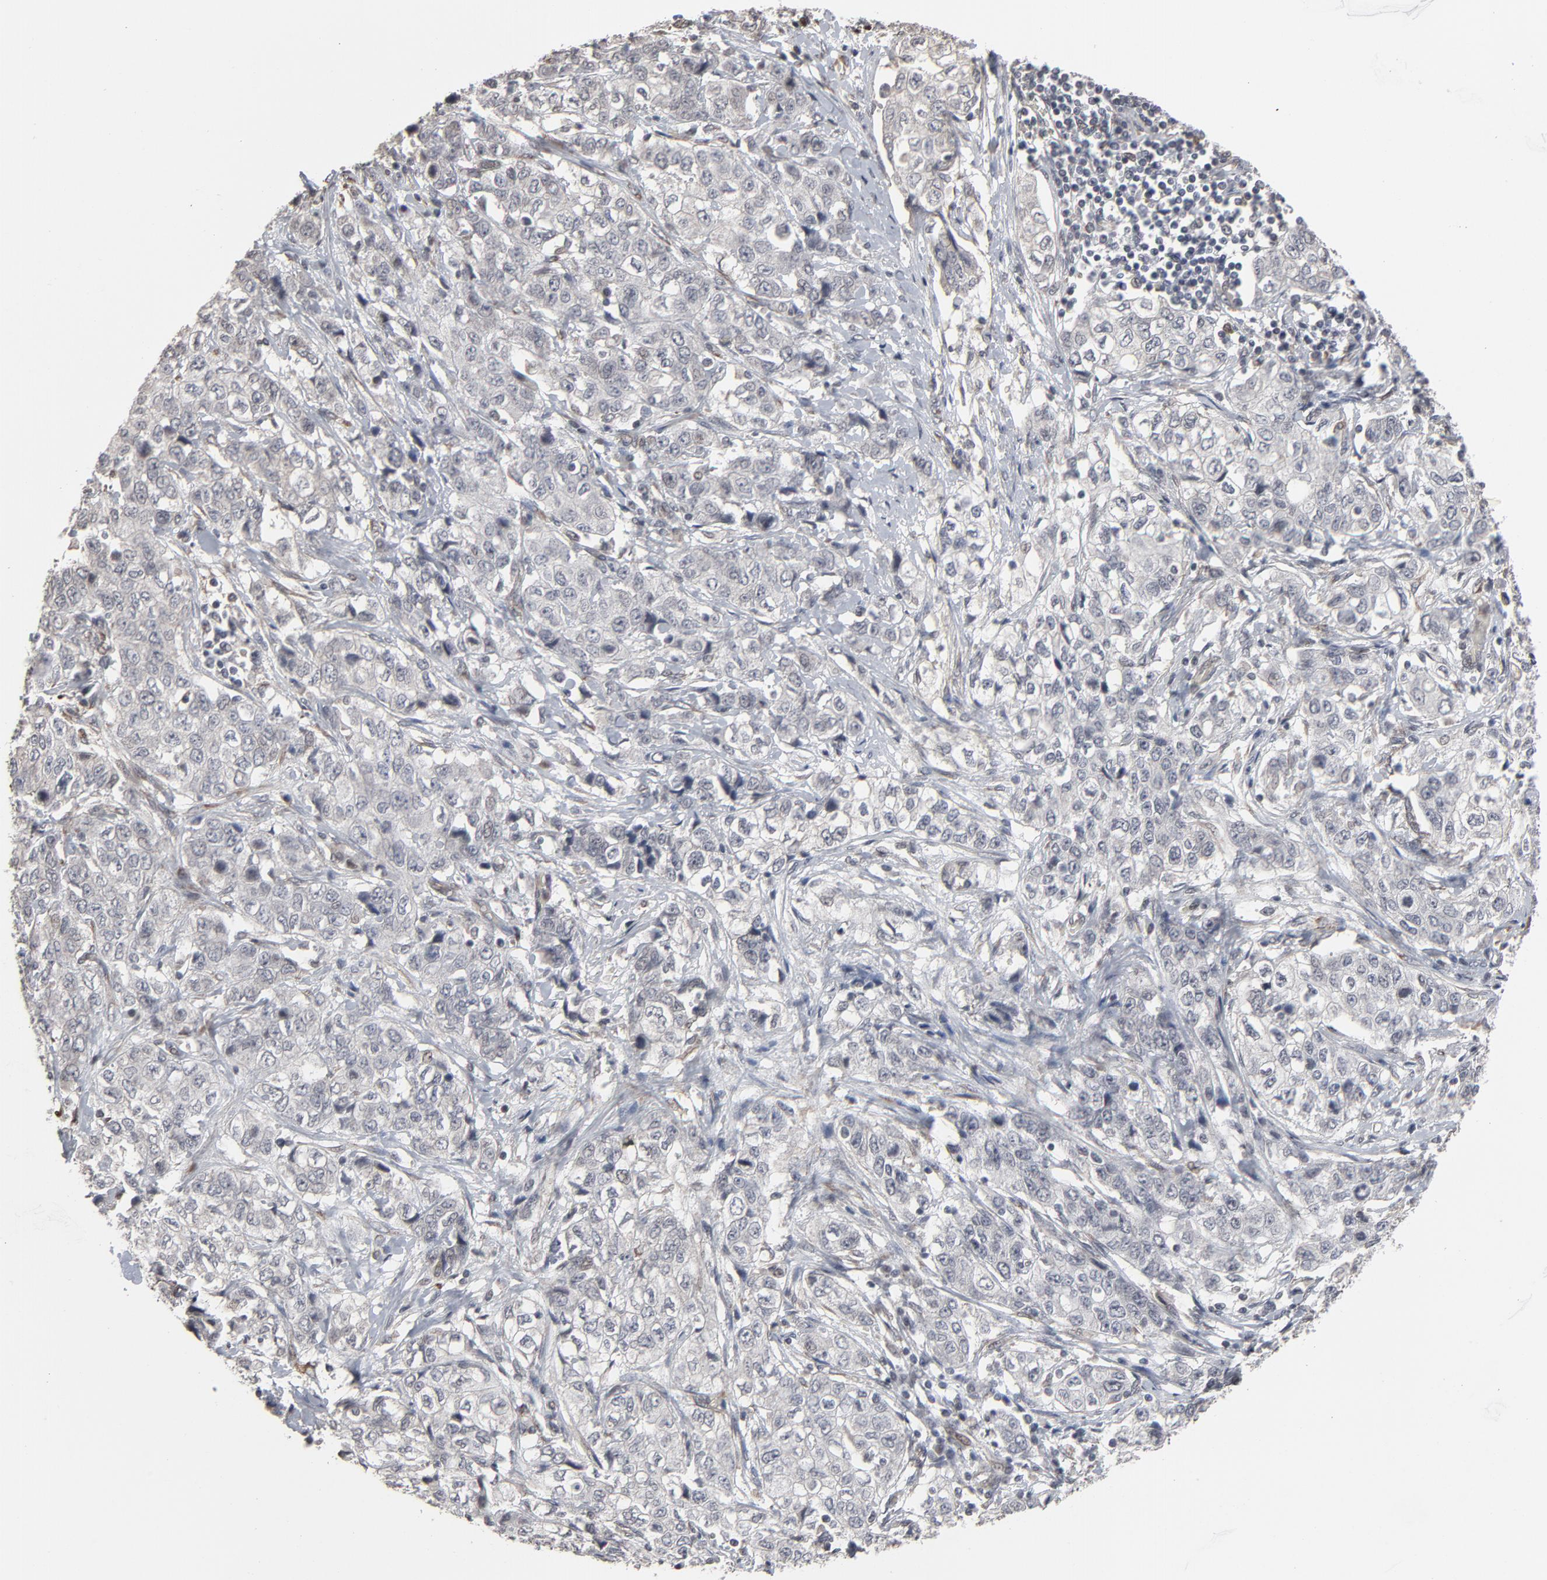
{"staining": {"intensity": "negative", "quantity": "none", "location": "none"}, "tissue": "stomach cancer", "cell_type": "Tumor cells", "image_type": "cancer", "snomed": [{"axis": "morphology", "description": "Adenocarcinoma, NOS"}, {"axis": "topography", "description": "Stomach"}], "caption": "This image is of stomach cancer stained with IHC to label a protein in brown with the nuclei are counter-stained blue. There is no staining in tumor cells. Nuclei are stained in blue.", "gene": "CTNND1", "patient": {"sex": "male", "age": 48}}